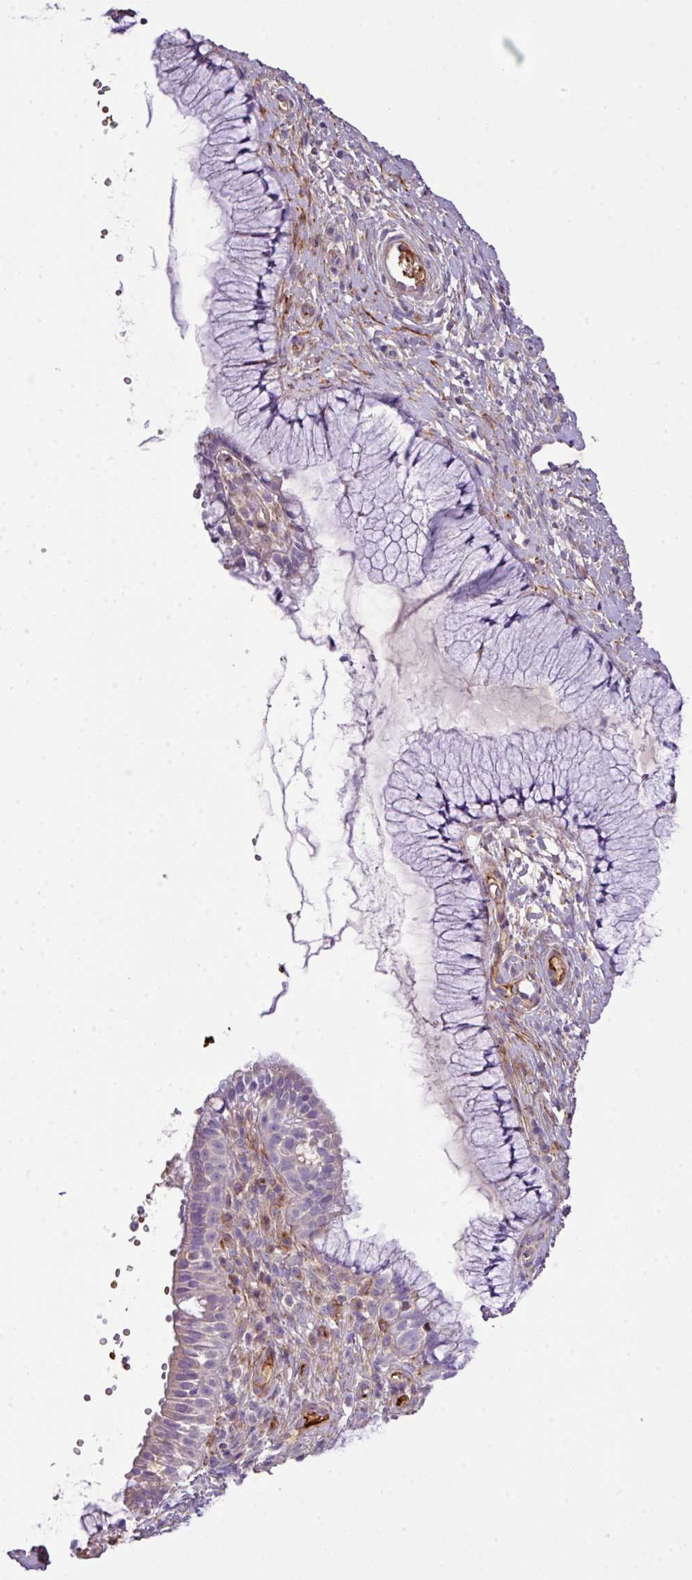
{"staining": {"intensity": "weak", "quantity": "<25%", "location": "cytoplasmic/membranous,nuclear"}, "tissue": "cervix", "cell_type": "Glandular cells", "image_type": "normal", "snomed": [{"axis": "morphology", "description": "Normal tissue, NOS"}, {"axis": "topography", "description": "Cervix"}], "caption": "High power microscopy histopathology image of an immunohistochemistry histopathology image of normal cervix, revealing no significant expression in glandular cells.", "gene": "CTXN2", "patient": {"sex": "female", "age": 36}}